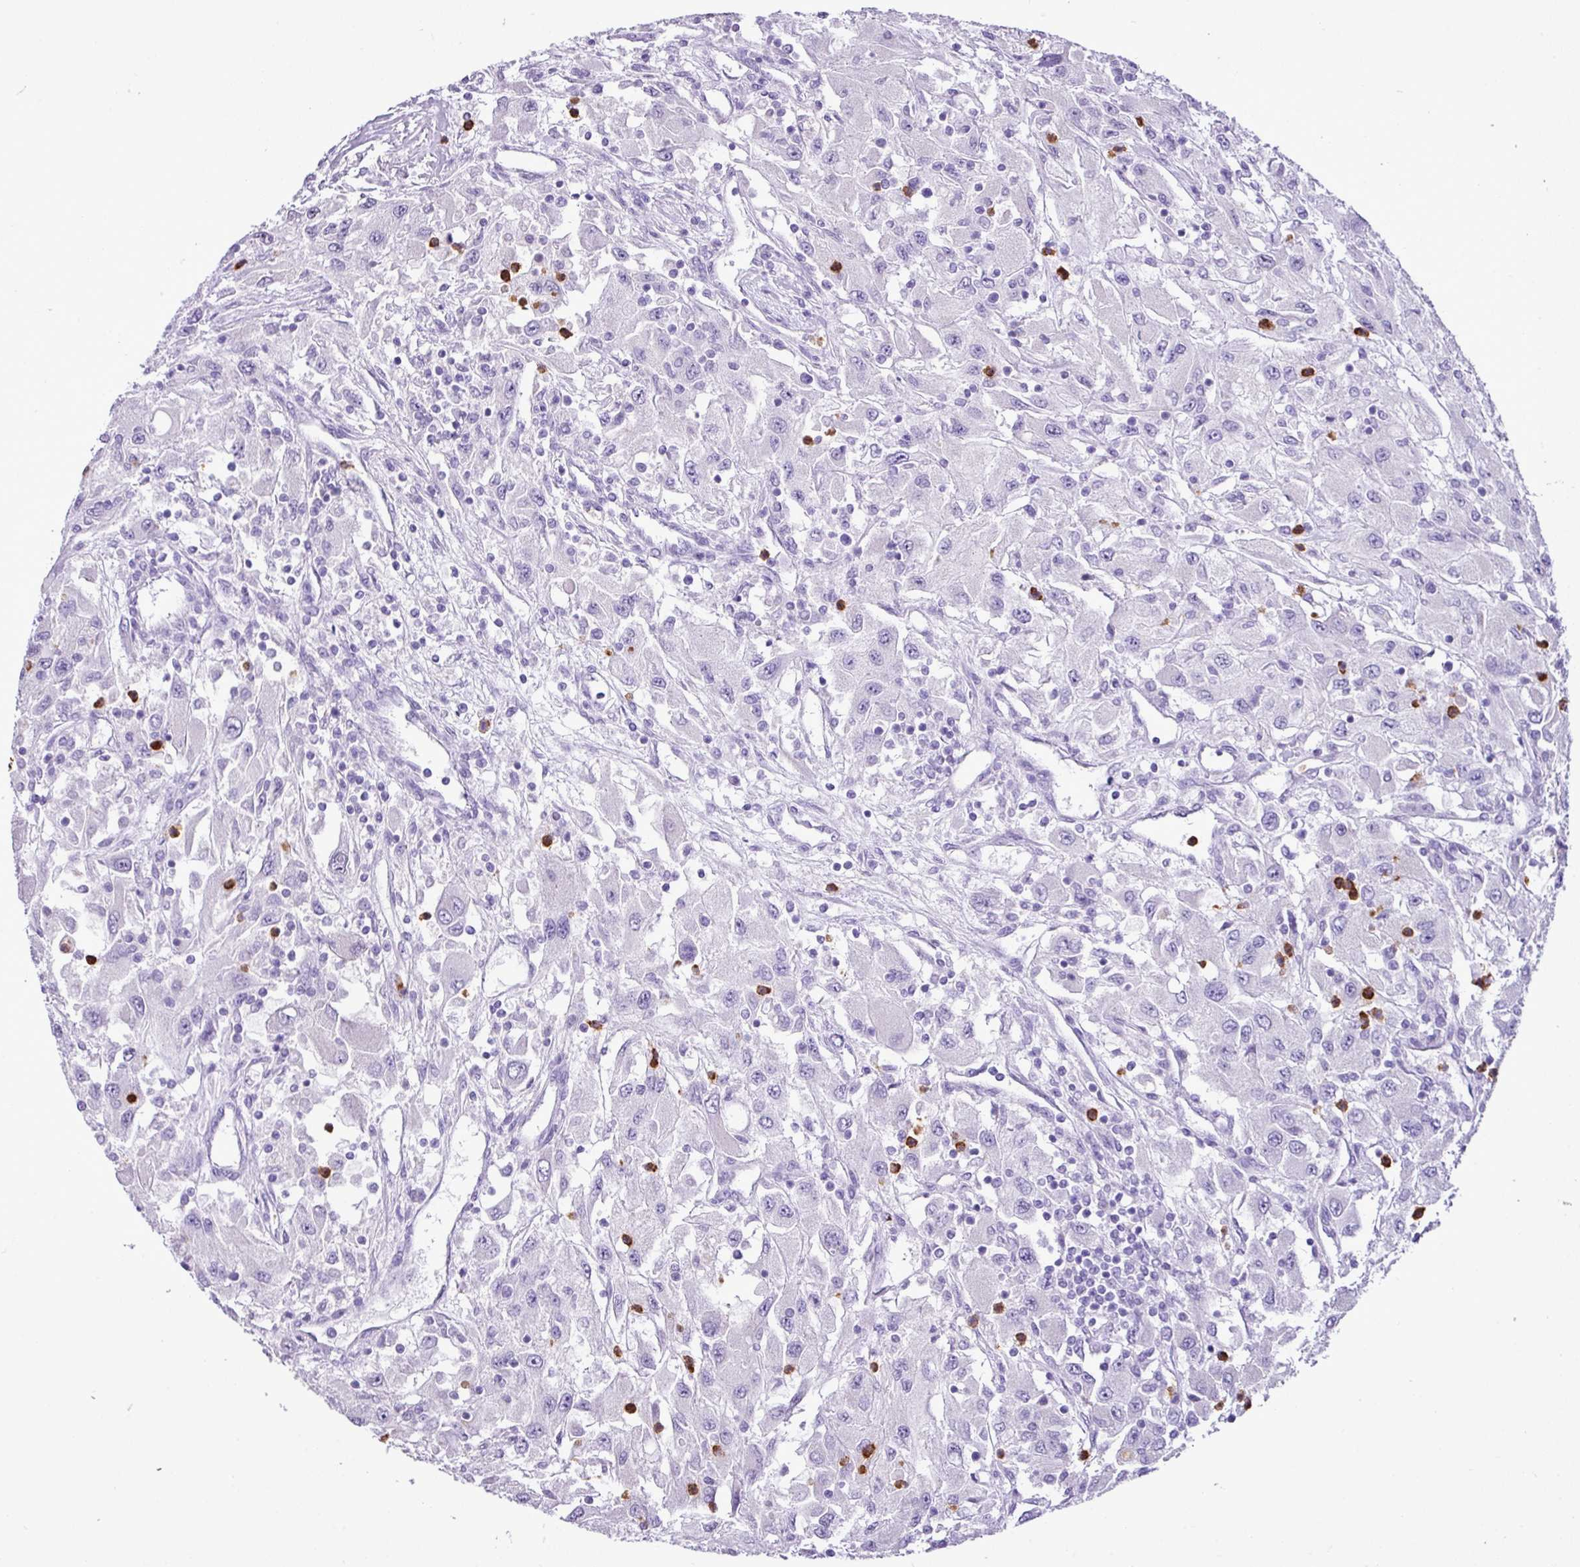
{"staining": {"intensity": "negative", "quantity": "none", "location": "none"}, "tissue": "renal cancer", "cell_type": "Tumor cells", "image_type": "cancer", "snomed": [{"axis": "morphology", "description": "Adenocarcinoma, NOS"}, {"axis": "topography", "description": "Kidney"}], "caption": "A micrograph of renal cancer (adenocarcinoma) stained for a protein shows no brown staining in tumor cells.", "gene": "ZSCAN5A", "patient": {"sex": "female", "age": 67}}